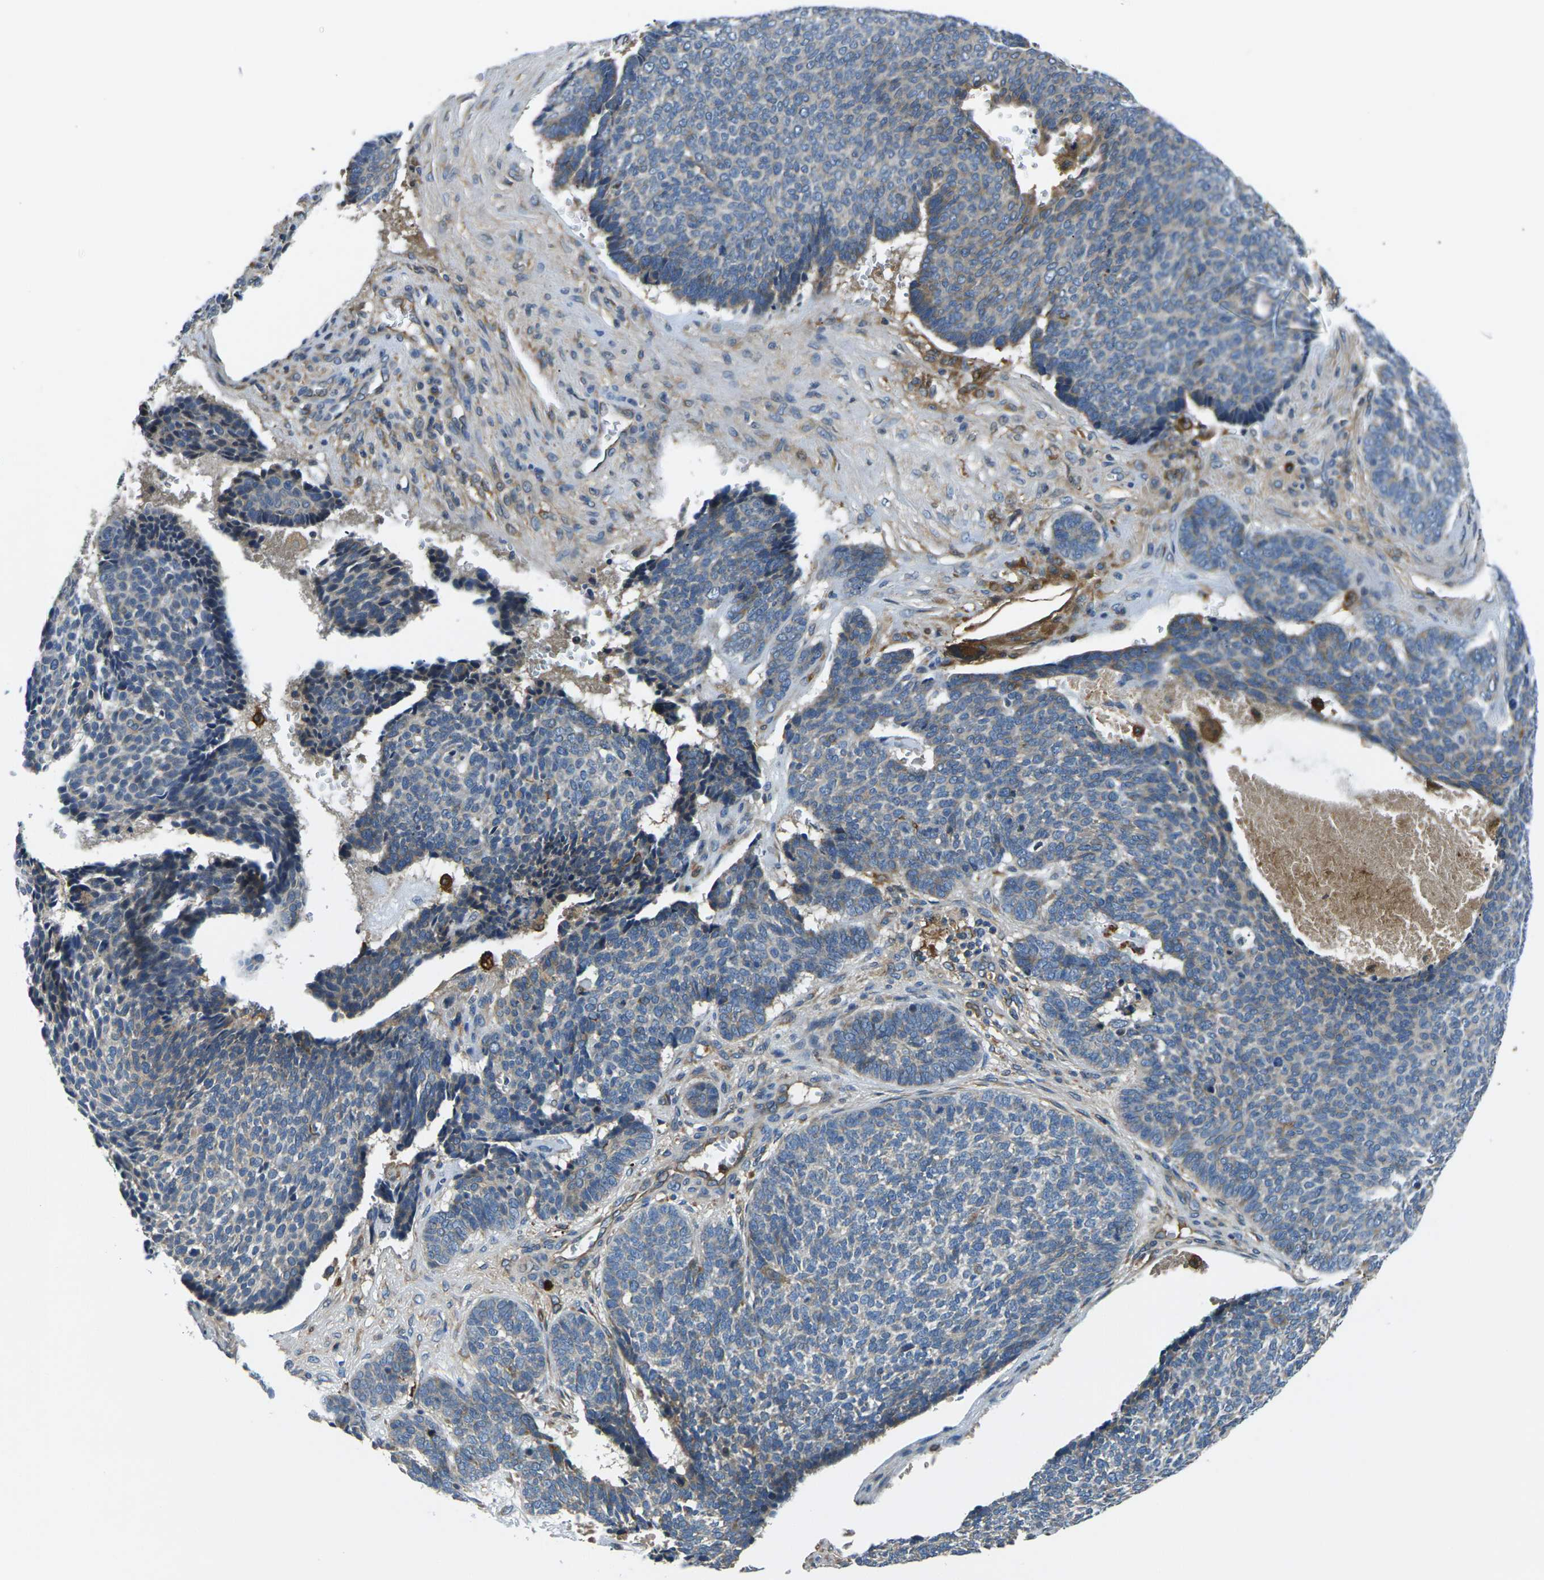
{"staining": {"intensity": "moderate", "quantity": "<25%", "location": "cytoplasmic/membranous"}, "tissue": "skin cancer", "cell_type": "Tumor cells", "image_type": "cancer", "snomed": [{"axis": "morphology", "description": "Basal cell carcinoma"}, {"axis": "topography", "description": "Skin"}], "caption": "Immunohistochemistry histopathology image of skin cancer (basal cell carcinoma) stained for a protein (brown), which exhibits low levels of moderate cytoplasmic/membranous expression in approximately <25% of tumor cells.", "gene": "RAB1B", "patient": {"sex": "male", "age": 84}}